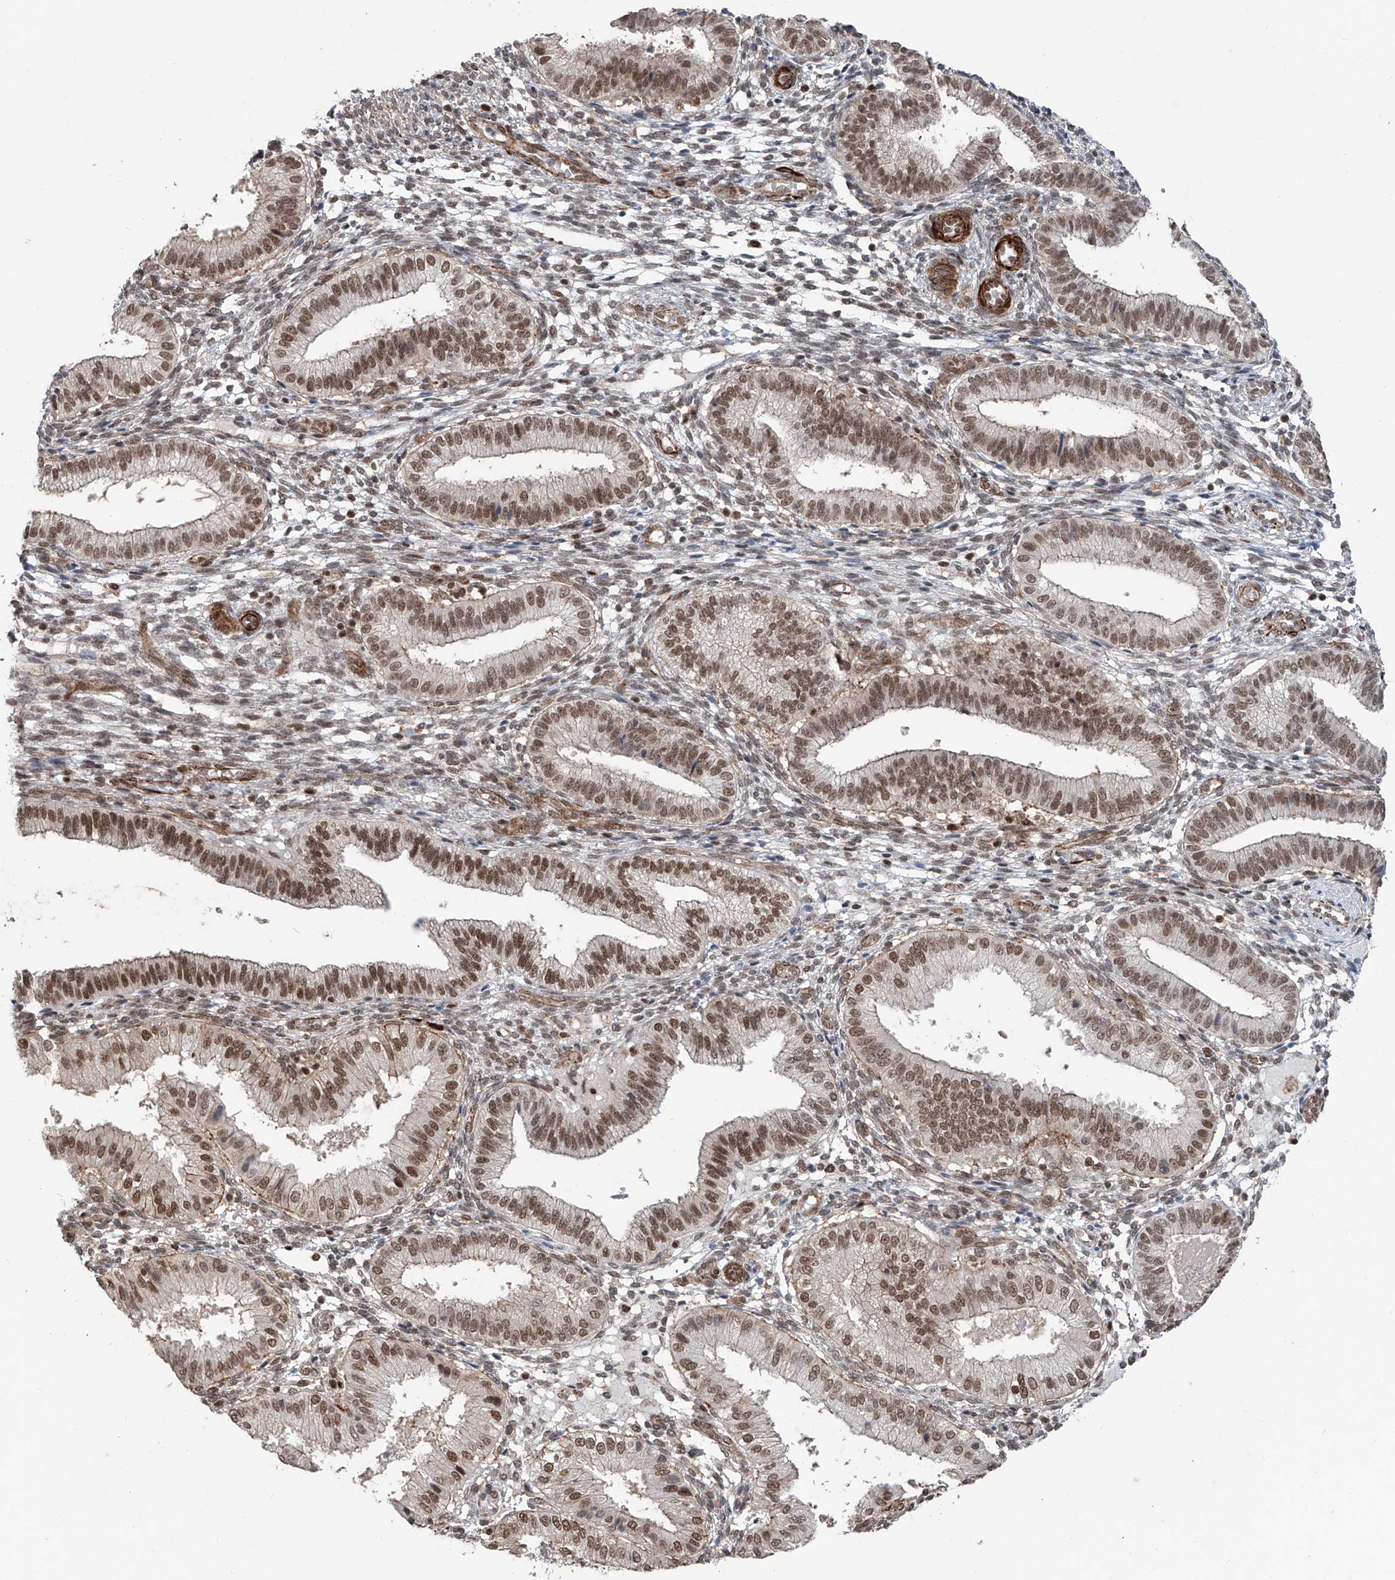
{"staining": {"intensity": "weak", "quantity": "25%-75%", "location": "nuclear"}, "tissue": "endometrium", "cell_type": "Cells in endometrial stroma", "image_type": "normal", "snomed": [{"axis": "morphology", "description": "Normal tissue, NOS"}, {"axis": "topography", "description": "Endometrium"}], "caption": "Cells in endometrial stroma demonstrate weak nuclear expression in about 25%-75% of cells in benign endometrium.", "gene": "SDE2", "patient": {"sex": "female", "age": 39}}